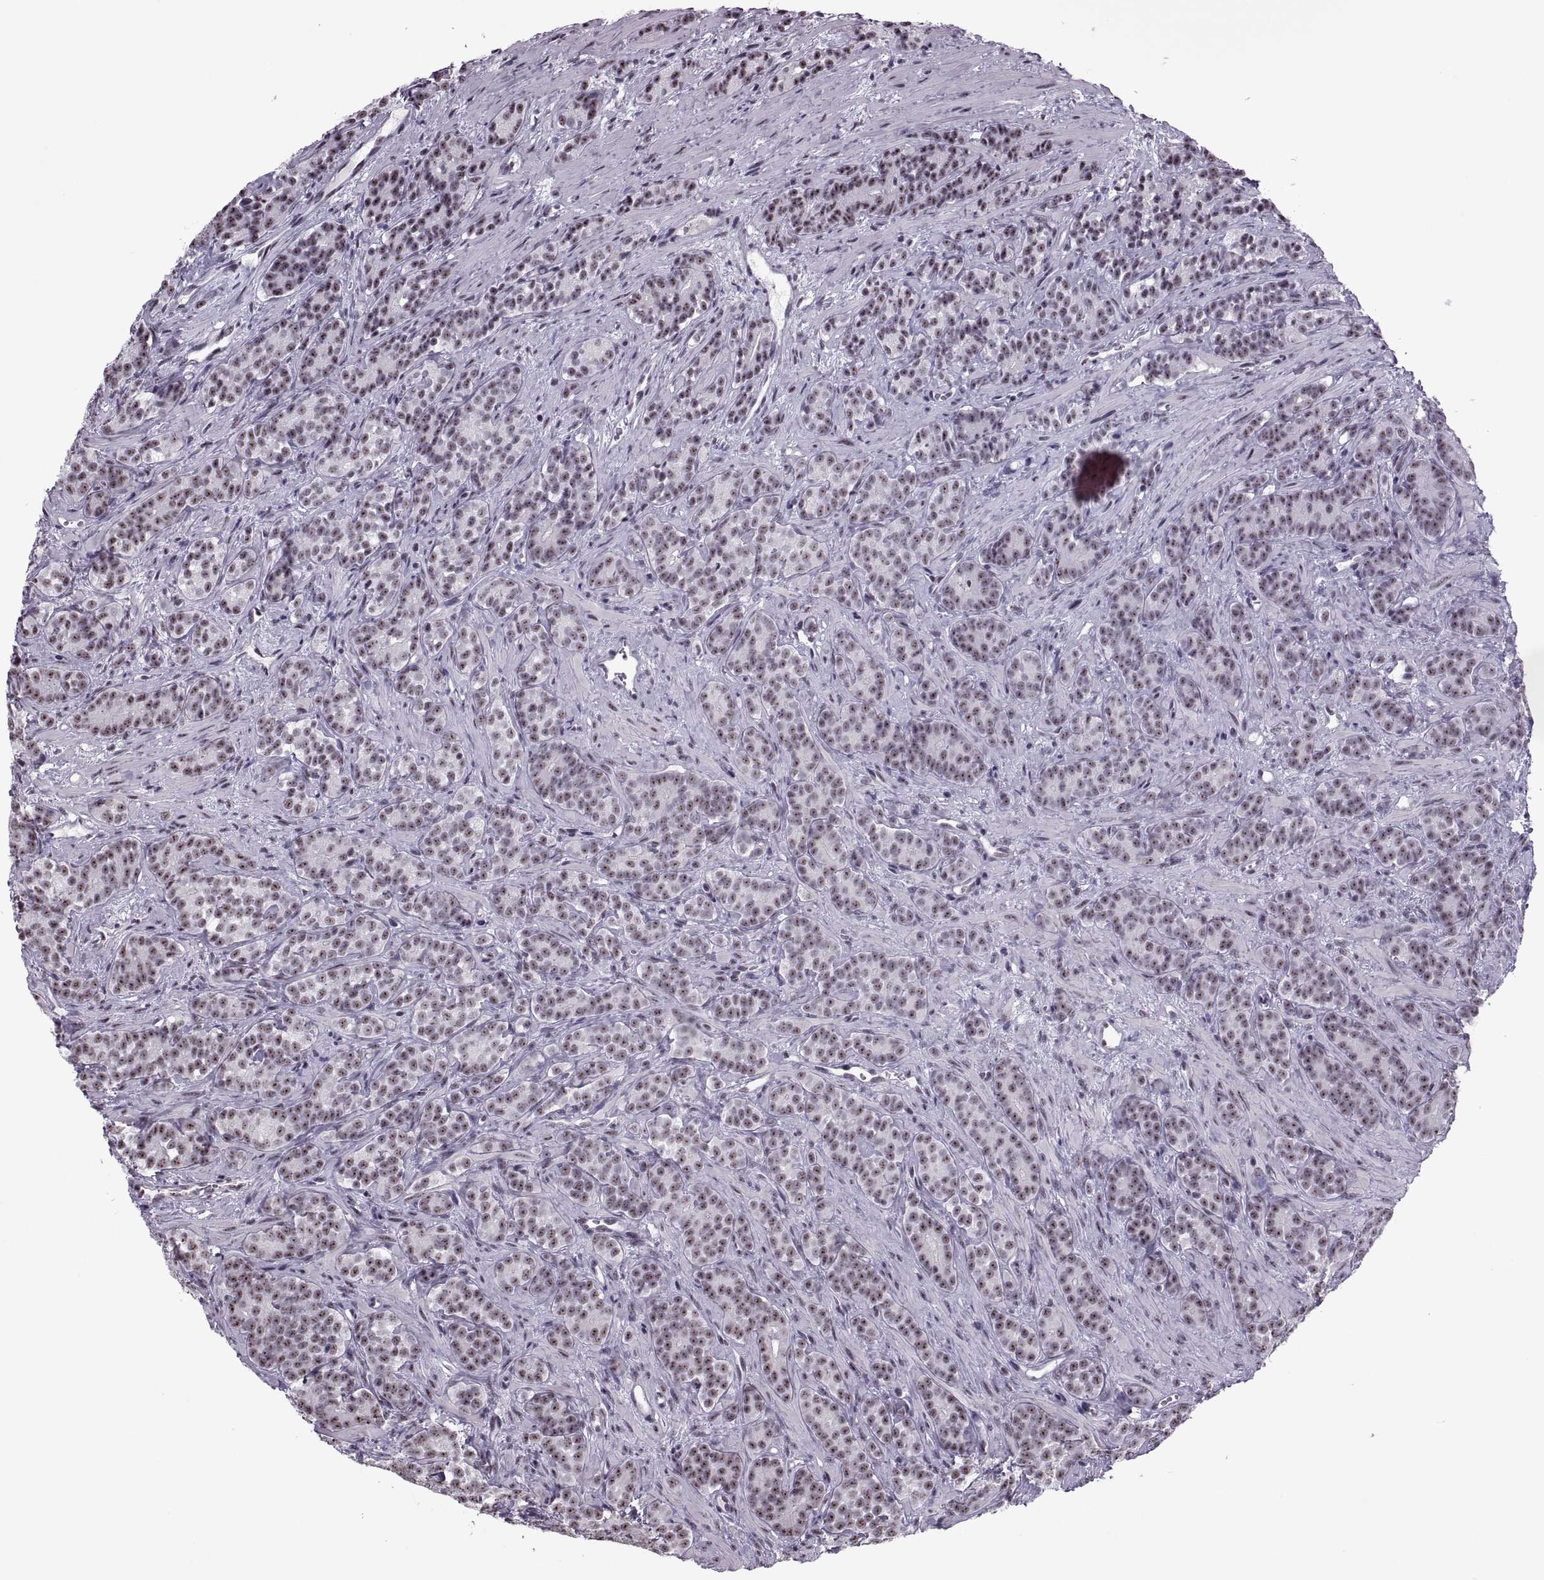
{"staining": {"intensity": "weak", "quantity": ">75%", "location": "nuclear"}, "tissue": "prostate cancer", "cell_type": "Tumor cells", "image_type": "cancer", "snomed": [{"axis": "morphology", "description": "Adenocarcinoma, High grade"}, {"axis": "topography", "description": "Prostate"}], "caption": "There is low levels of weak nuclear expression in tumor cells of adenocarcinoma (high-grade) (prostate), as demonstrated by immunohistochemical staining (brown color).", "gene": "MAGEA4", "patient": {"sex": "male", "age": 84}}